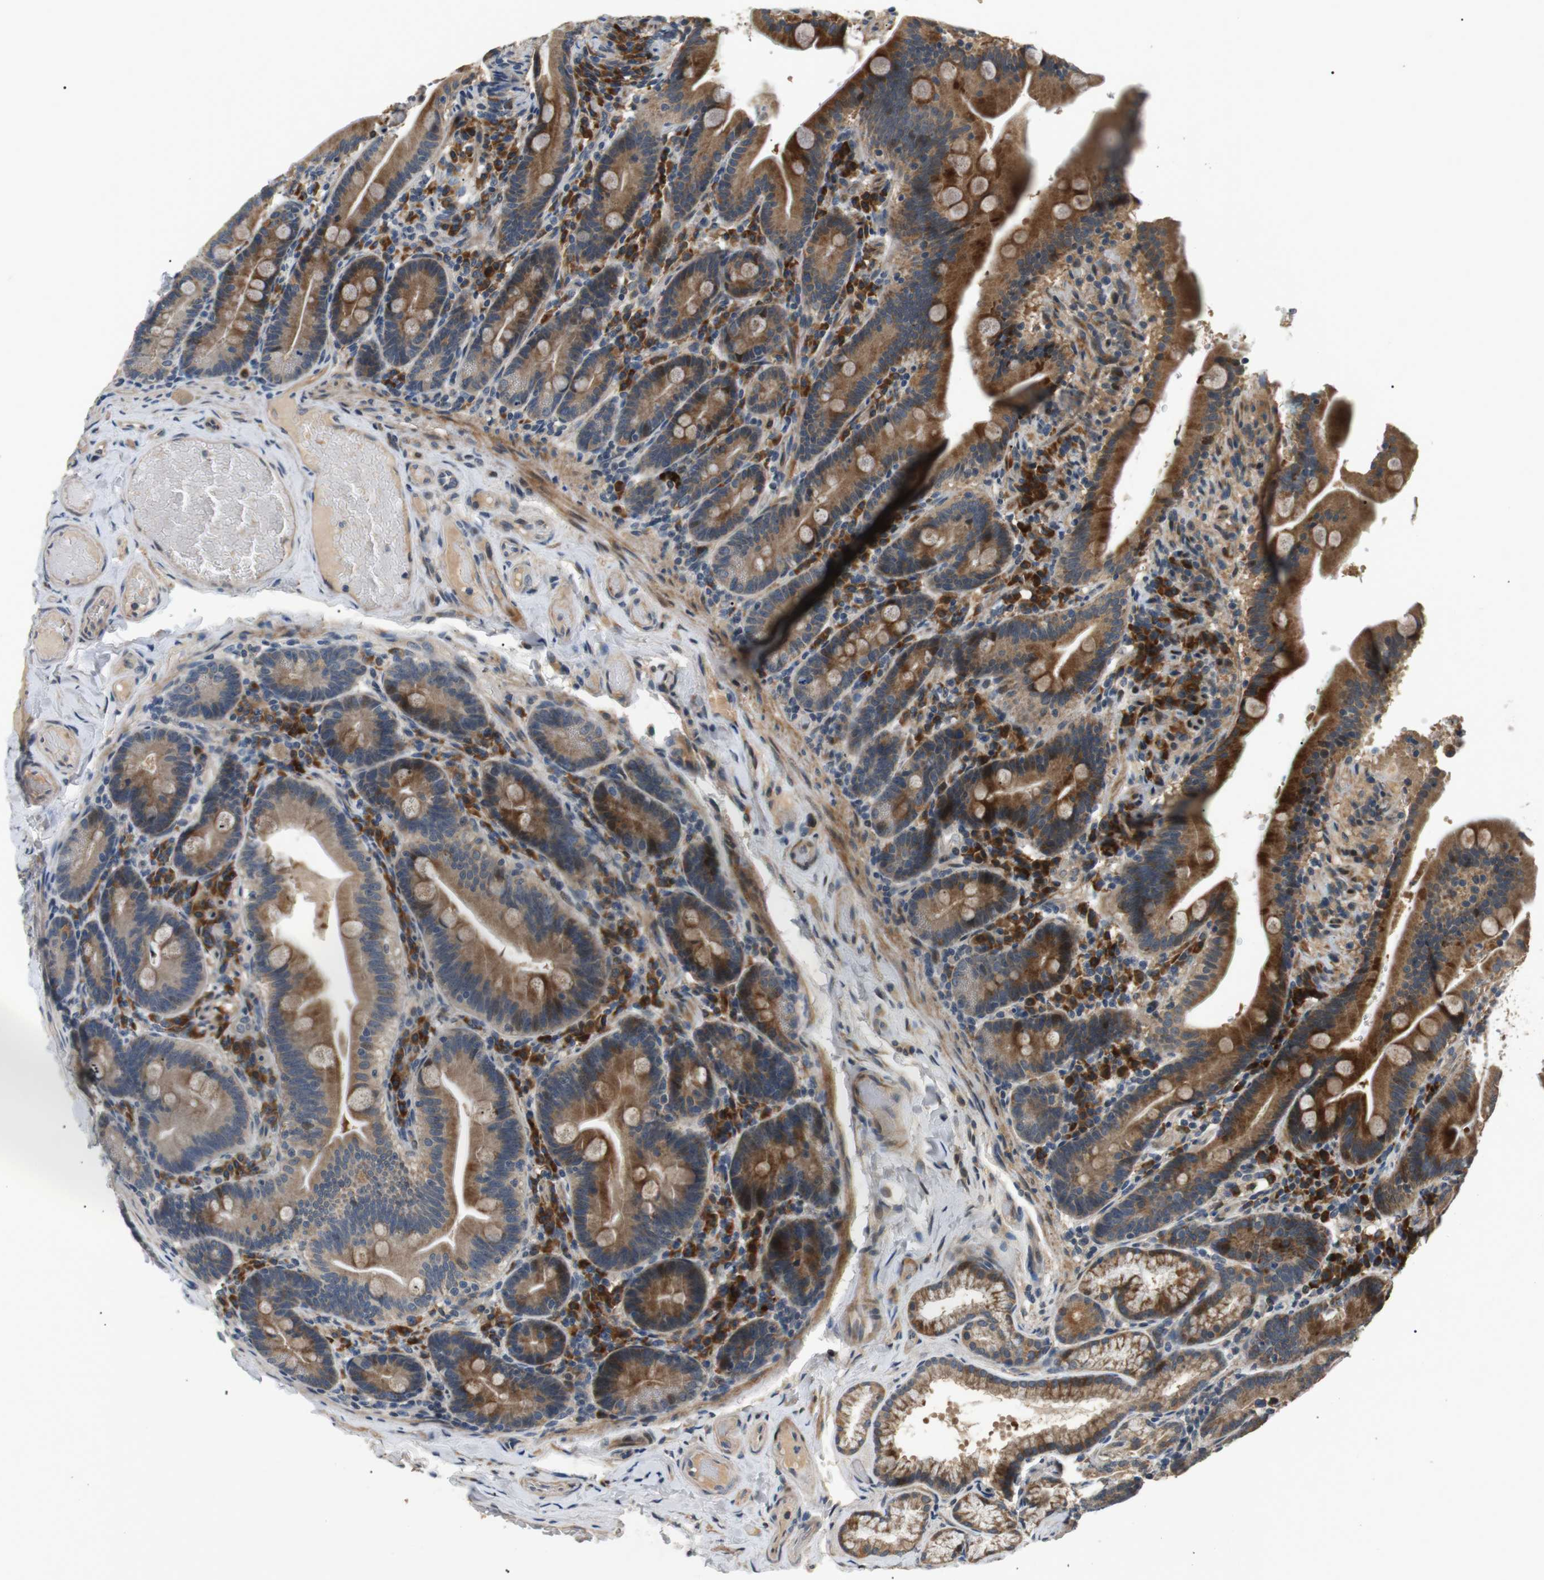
{"staining": {"intensity": "moderate", "quantity": ">75%", "location": "cytoplasmic/membranous"}, "tissue": "duodenum", "cell_type": "Glandular cells", "image_type": "normal", "snomed": [{"axis": "morphology", "description": "Normal tissue, NOS"}, {"axis": "topography", "description": "Duodenum"}], "caption": "Approximately >75% of glandular cells in benign human duodenum show moderate cytoplasmic/membranous protein positivity as visualized by brown immunohistochemical staining.", "gene": "HSPA13", "patient": {"sex": "male", "age": 54}}